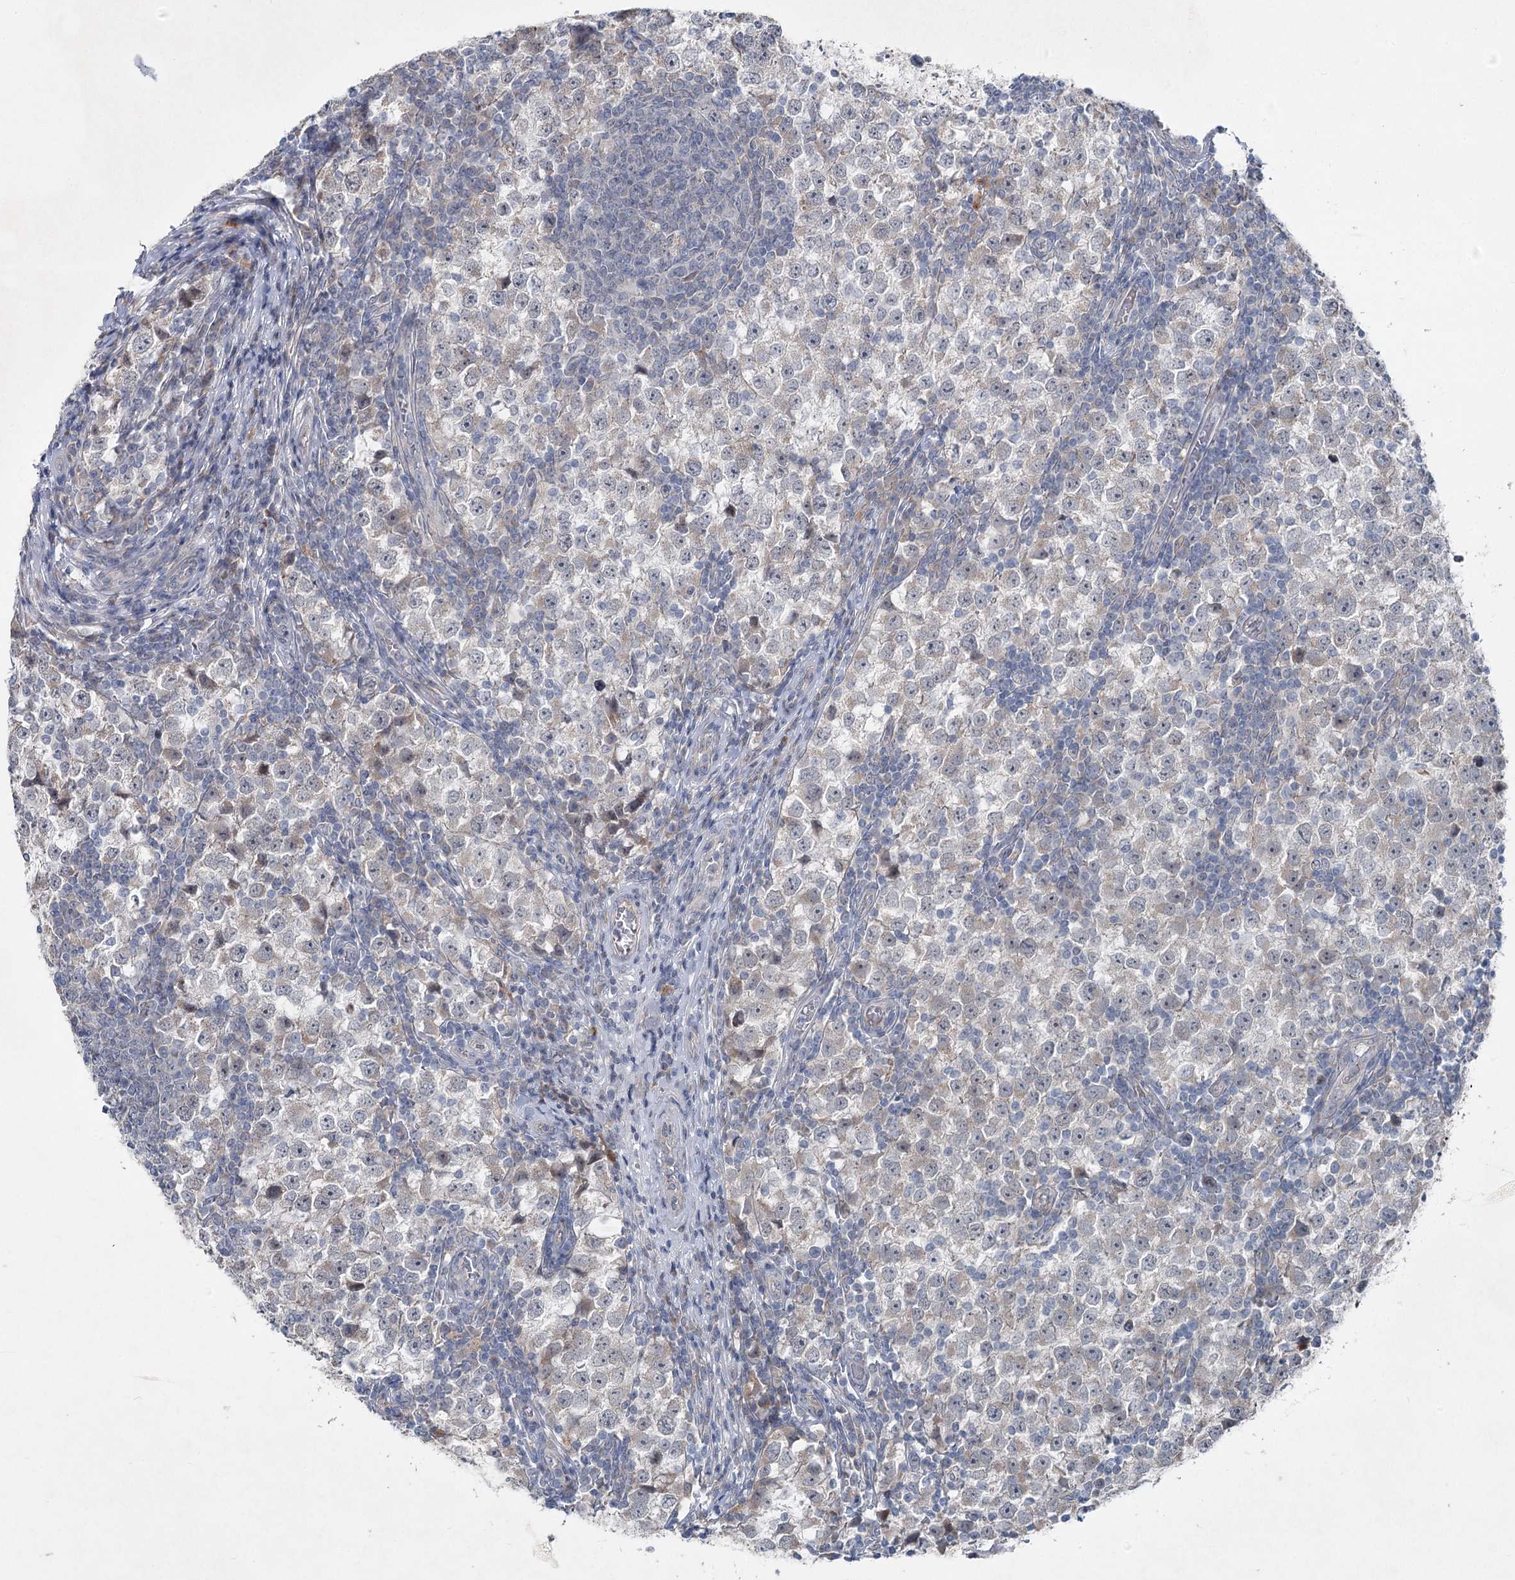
{"staining": {"intensity": "negative", "quantity": "none", "location": "none"}, "tissue": "testis cancer", "cell_type": "Tumor cells", "image_type": "cancer", "snomed": [{"axis": "morphology", "description": "Seminoma, NOS"}, {"axis": "topography", "description": "Testis"}], "caption": "Human testis seminoma stained for a protein using immunohistochemistry (IHC) exhibits no positivity in tumor cells.", "gene": "PLA2G12A", "patient": {"sex": "male", "age": 65}}